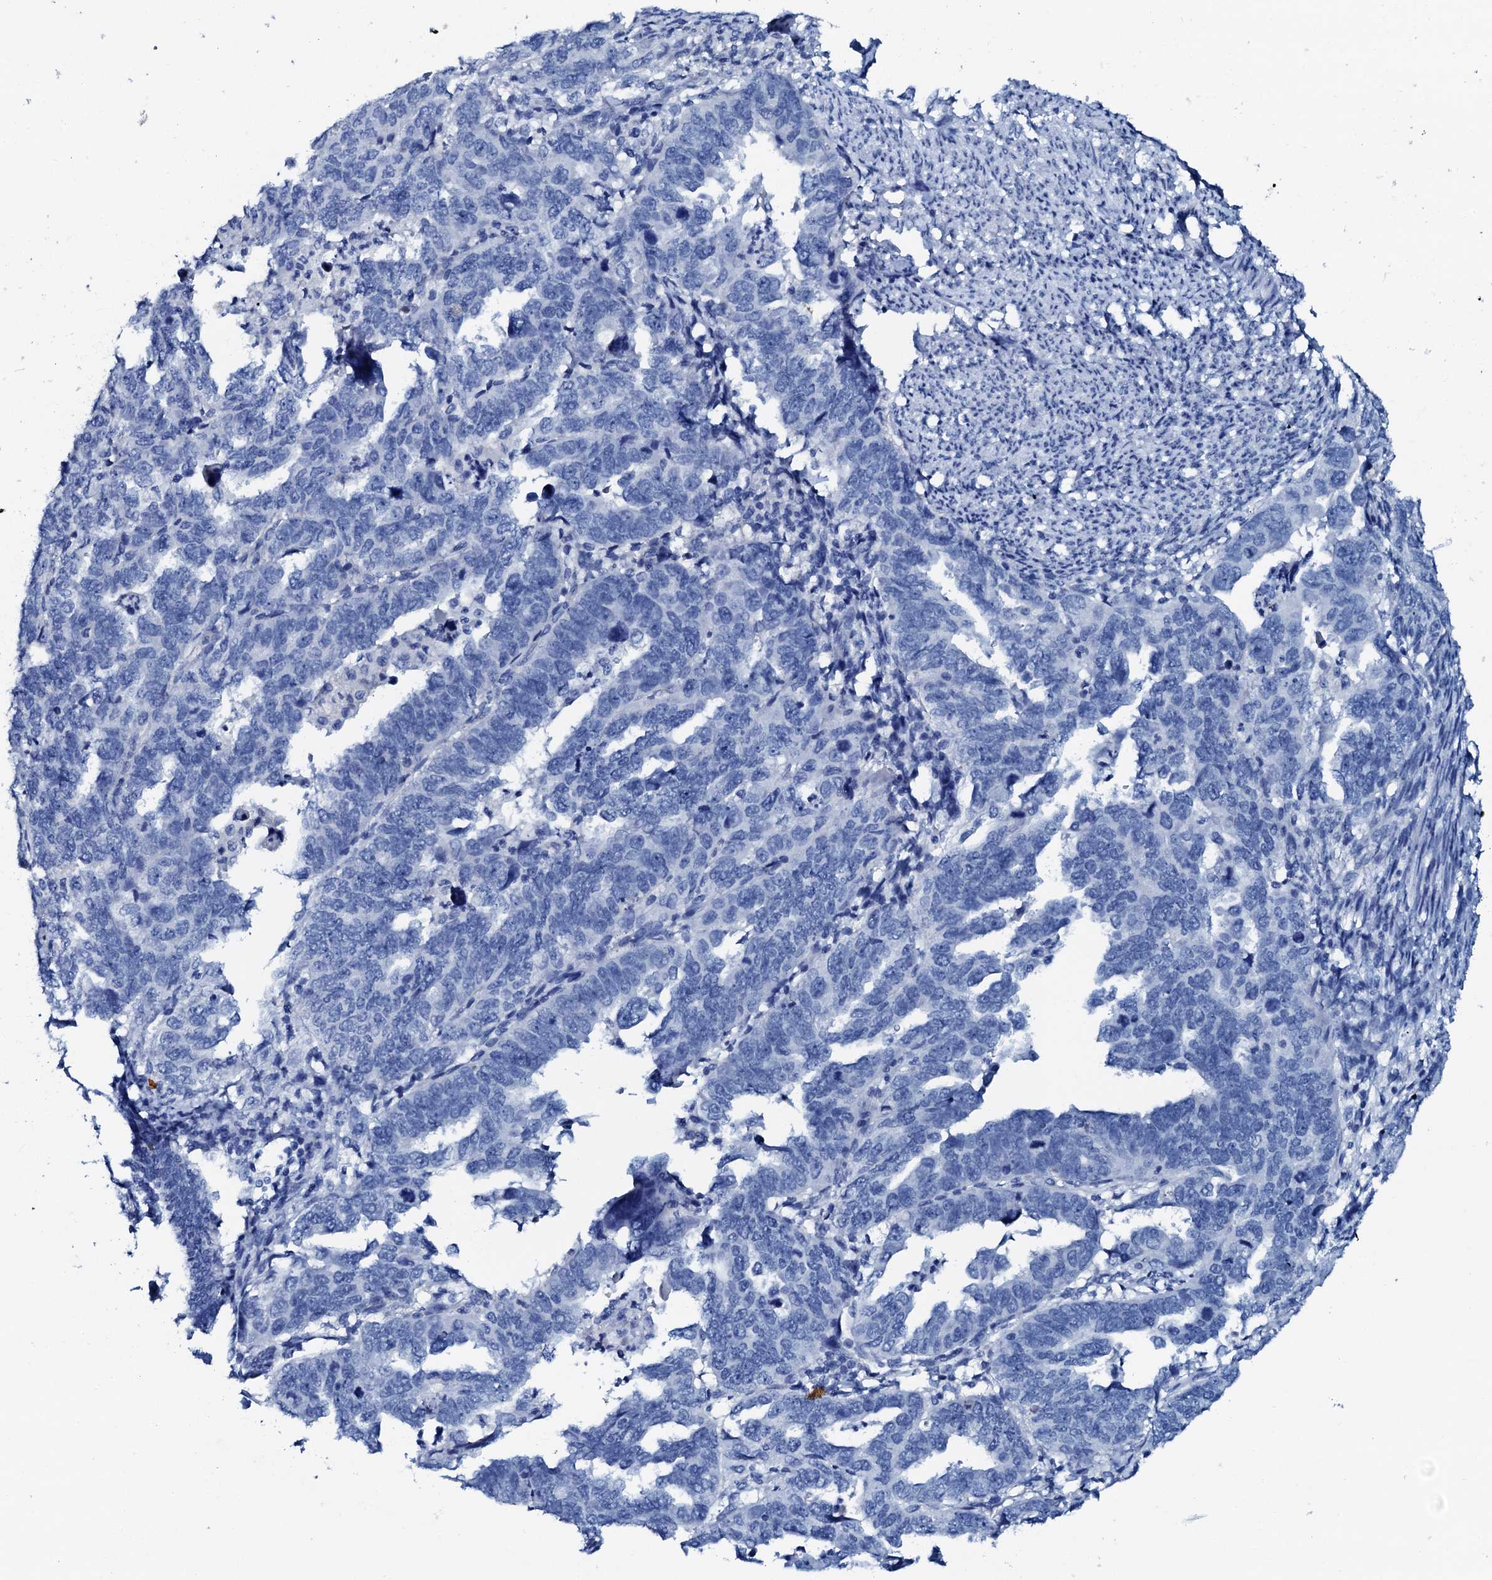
{"staining": {"intensity": "negative", "quantity": "none", "location": "none"}, "tissue": "endometrial cancer", "cell_type": "Tumor cells", "image_type": "cancer", "snomed": [{"axis": "morphology", "description": "Adenocarcinoma, NOS"}, {"axis": "topography", "description": "Endometrium"}], "caption": "This photomicrograph is of endometrial cancer (adenocarcinoma) stained with immunohistochemistry (IHC) to label a protein in brown with the nuclei are counter-stained blue. There is no staining in tumor cells.", "gene": "AMER2", "patient": {"sex": "female", "age": 65}}